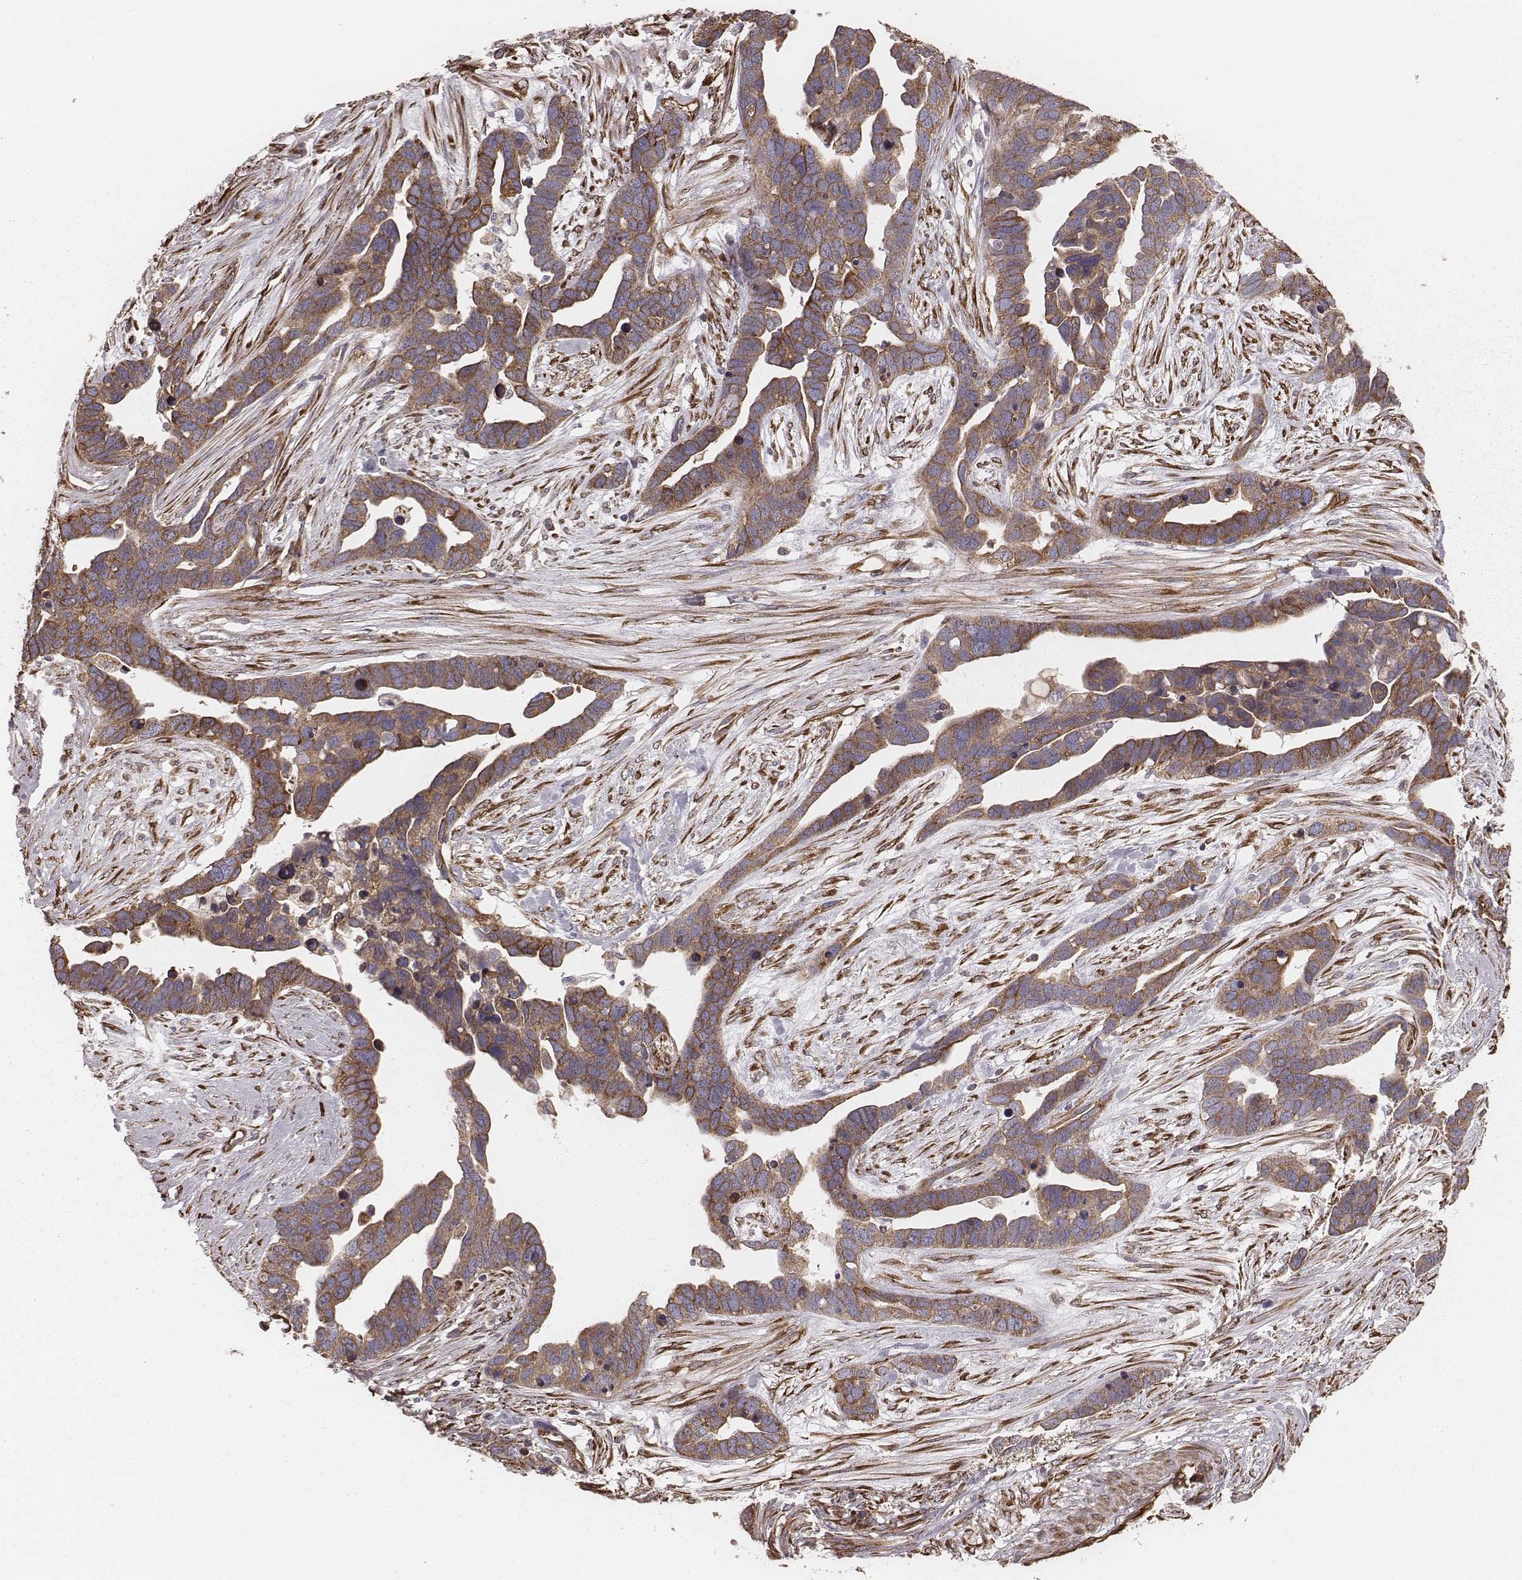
{"staining": {"intensity": "moderate", "quantity": ">75%", "location": "cytoplasmic/membranous"}, "tissue": "ovarian cancer", "cell_type": "Tumor cells", "image_type": "cancer", "snomed": [{"axis": "morphology", "description": "Cystadenocarcinoma, serous, NOS"}, {"axis": "topography", "description": "Ovary"}], "caption": "Immunohistochemistry (IHC) staining of ovarian cancer, which exhibits medium levels of moderate cytoplasmic/membranous staining in approximately >75% of tumor cells indicating moderate cytoplasmic/membranous protein positivity. The staining was performed using DAB (3,3'-diaminobenzidine) (brown) for protein detection and nuclei were counterstained in hematoxylin (blue).", "gene": "PALMD", "patient": {"sex": "female", "age": 54}}